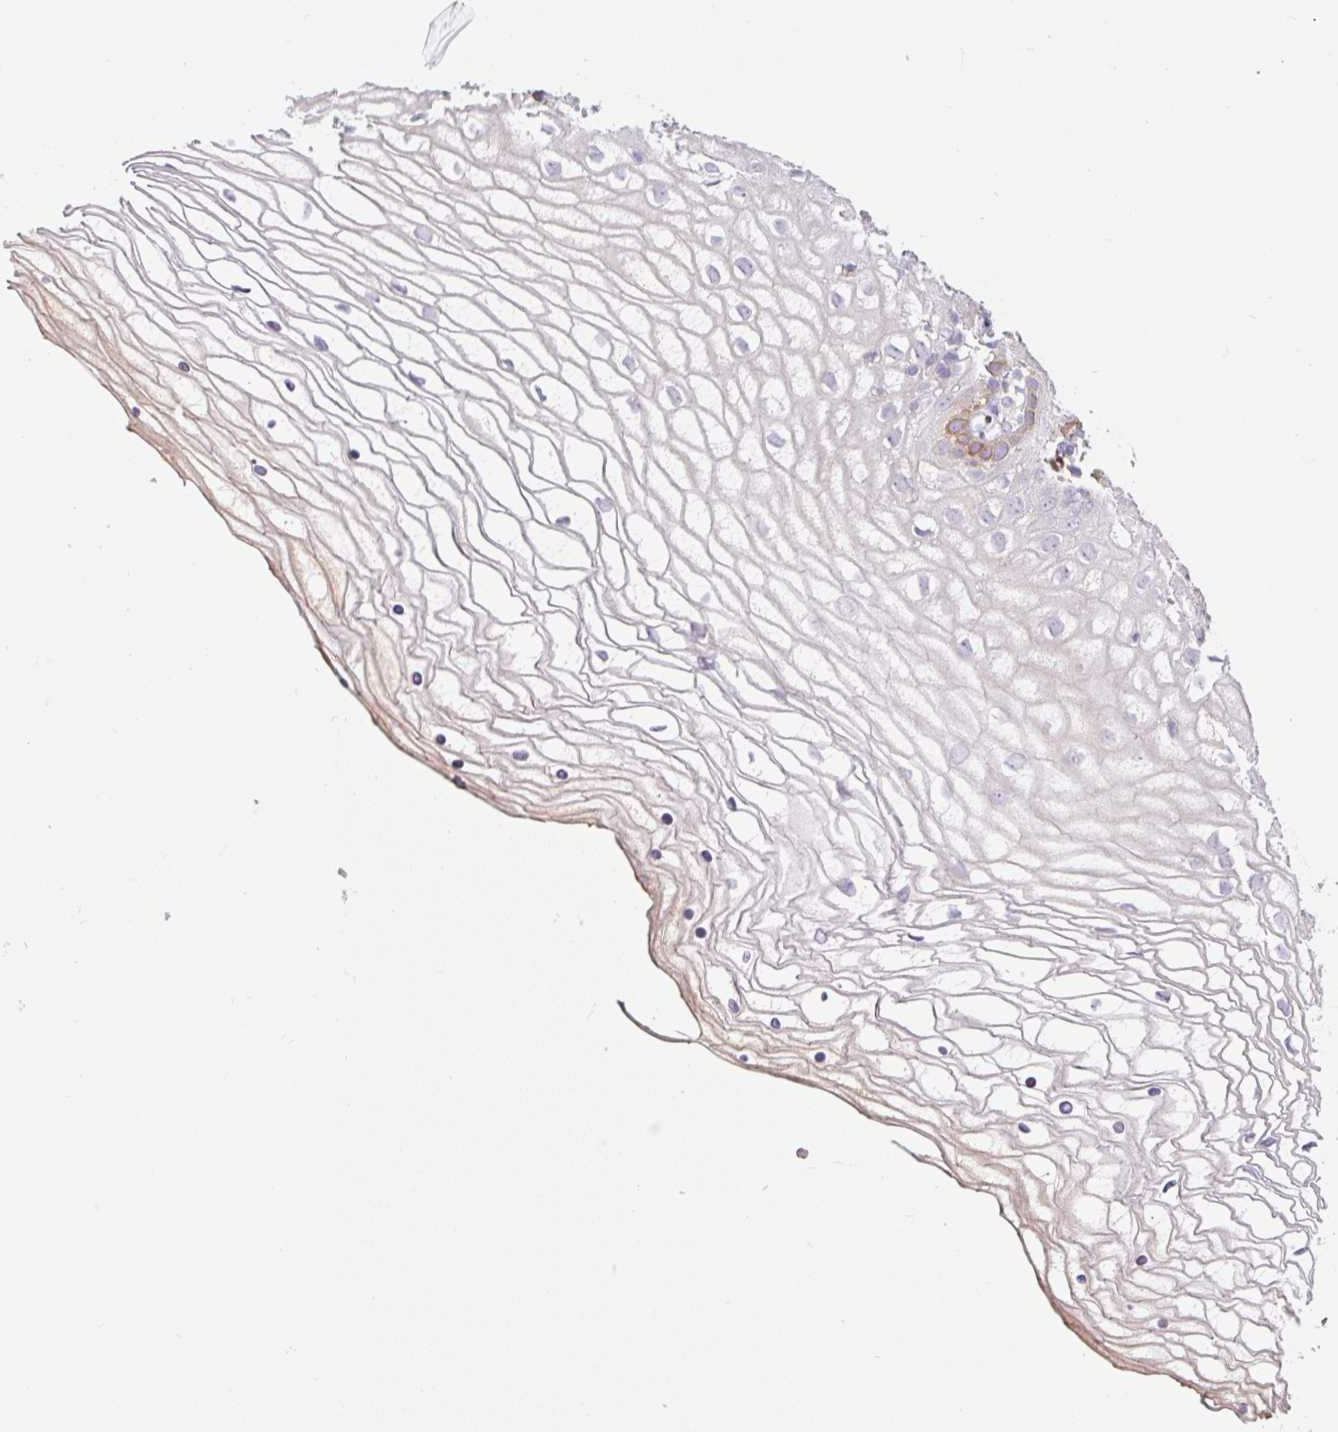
{"staining": {"intensity": "moderate", "quantity": "<25%", "location": "cytoplasmic/membranous"}, "tissue": "vagina", "cell_type": "Squamous epithelial cells", "image_type": "normal", "snomed": [{"axis": "morphology", "description": "Normal tissue, NOS"}, {"axis": "topography", "description": "Vagina"}], "caption": "Immunohistochemistry photomicrograph of unremarkable vagina stained for a protein (brown), which displays low levels of moderate cytoplasmic/membranous staining in approximately <25% of squamous epithelial cells.", "gene": "FUT10", "patient": {"sex": "female", "age": 56}}